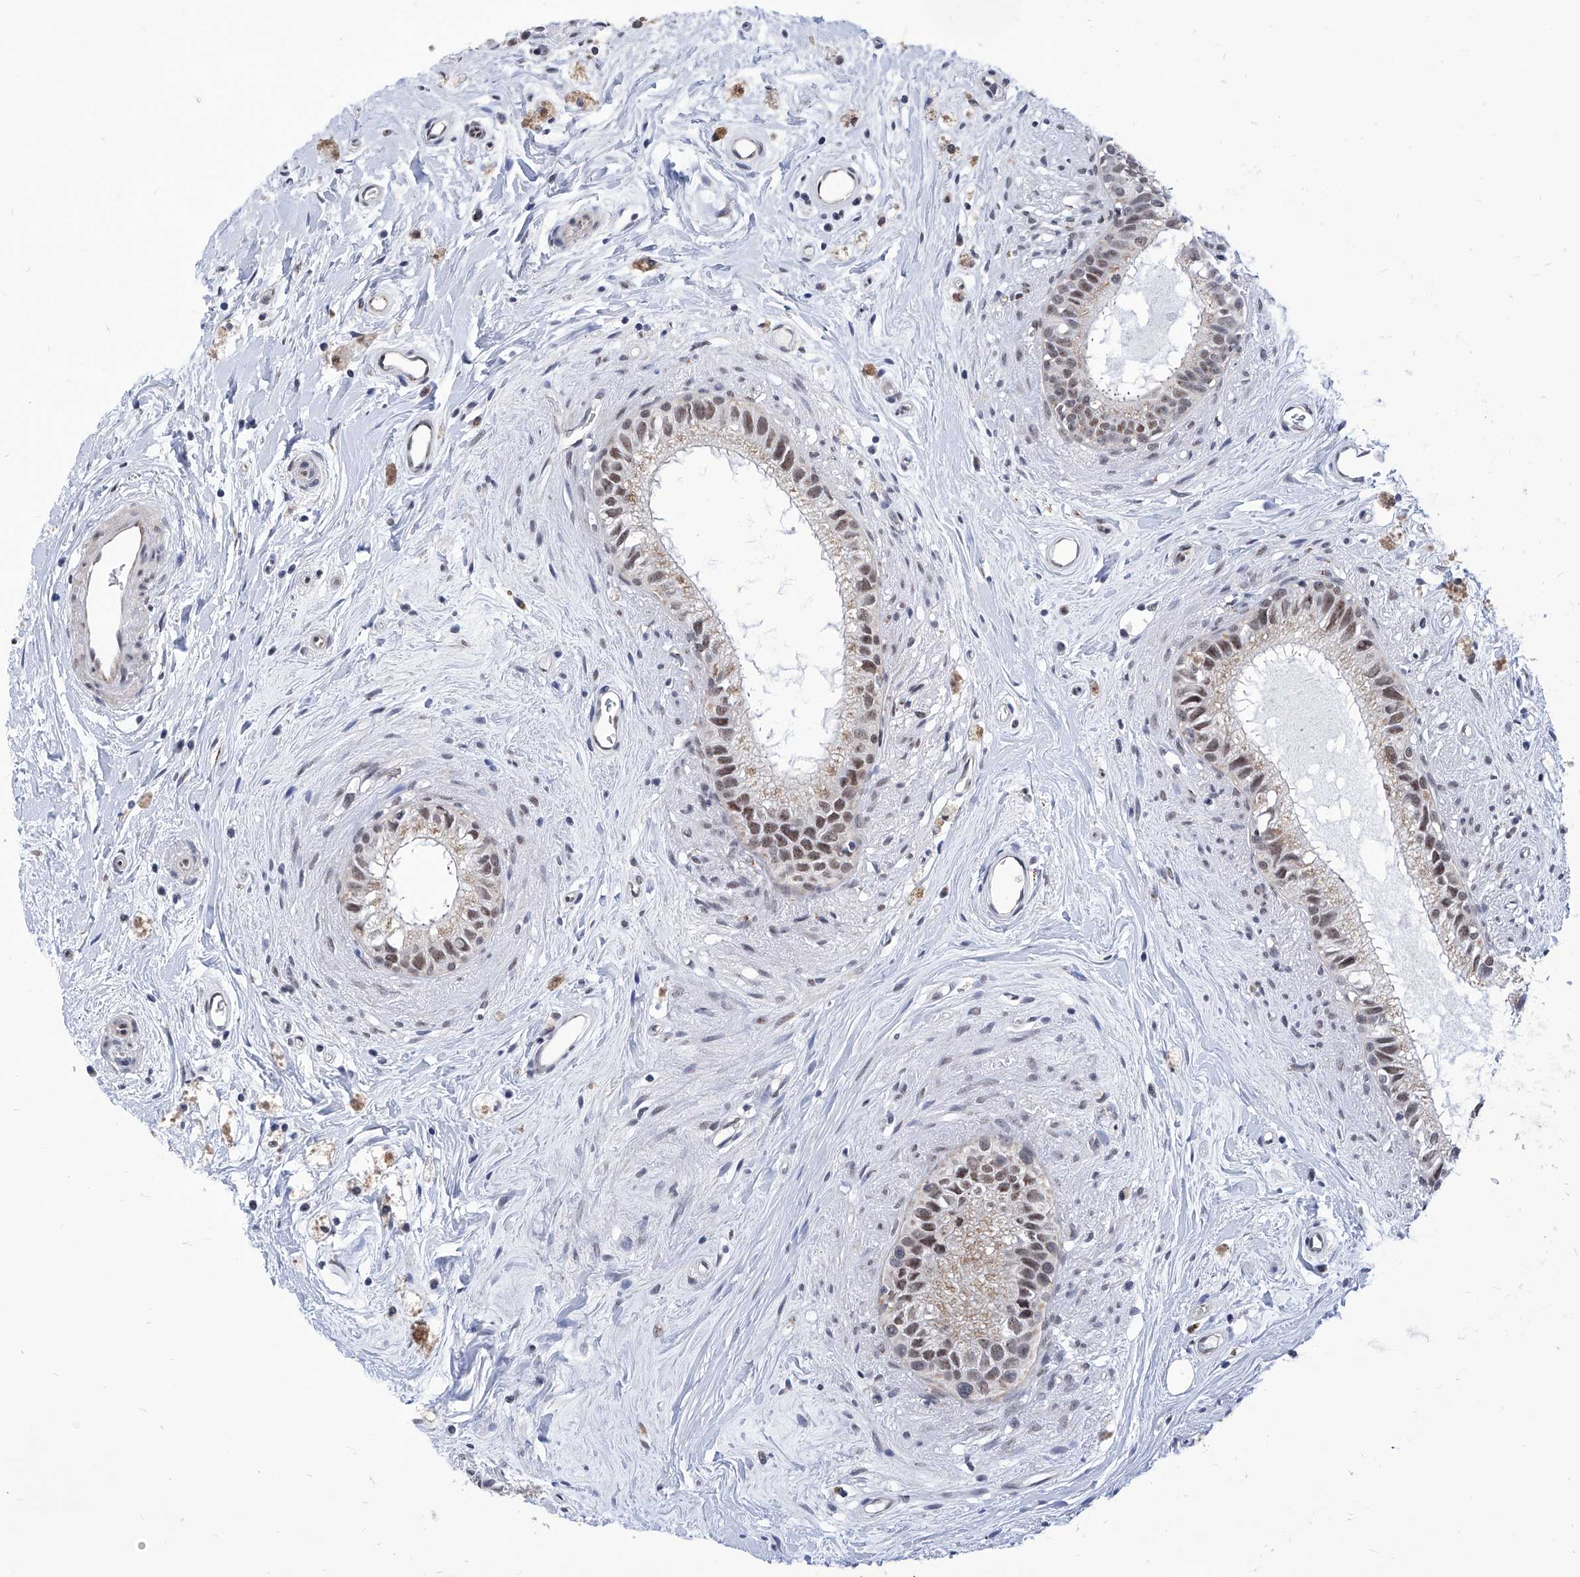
{"staining": {"intensity": "moderate", "quantity": ">75%", "location": "nuclear"}, "tissue": "epididymis", "cell_type": "Glandular cells", "image_type": "normal", "snomed": [{"axis": "morphology", "description": "Normal tissue, NOS"}, {"axis": "topography", "description": "Epididymis"}], "caption": "Epididymis stained with immunohistochemistry (IHC) exhibits moderate nuclear expression in about >75% of glandular cells.", "gene": "SART1", "patient": {"sex": "male", "age": 80}}